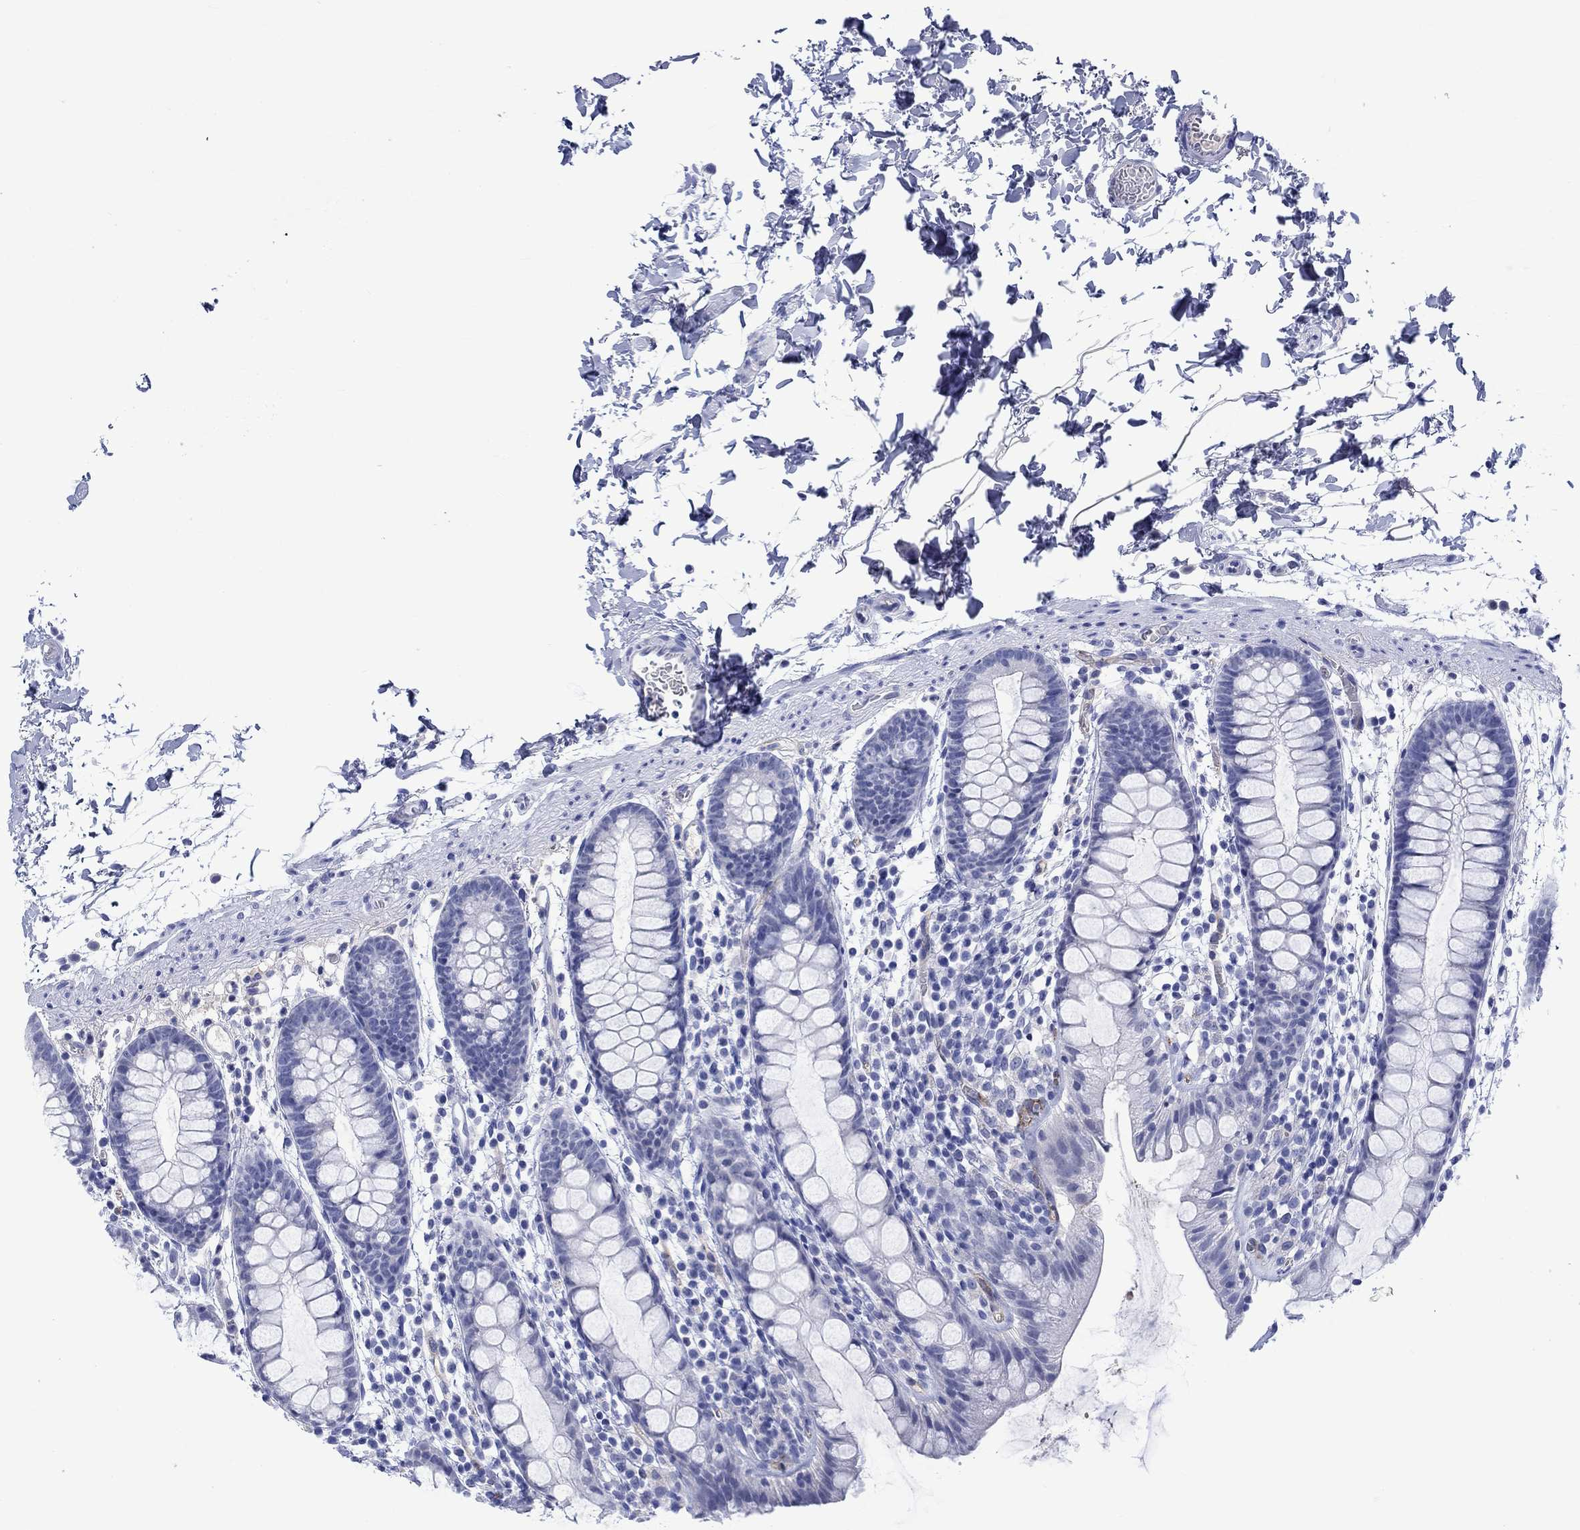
{"staining": {"intensity": "negative", "quantity": "none", "location": "none"}, "tissue": "rectum", "cell_type": "Glandular cells", "image_type": "normal", "snomed": [{"axis": "morphology", "description": "Normal tissue, NOS"}, {"axis": "topography", "description": "Rectum"}], "caption": "The micrograph reveals no significant expression in glandular cells of rectum.", "gene": "CACNG3", "patient": {"sex": "male", "age": 57}}